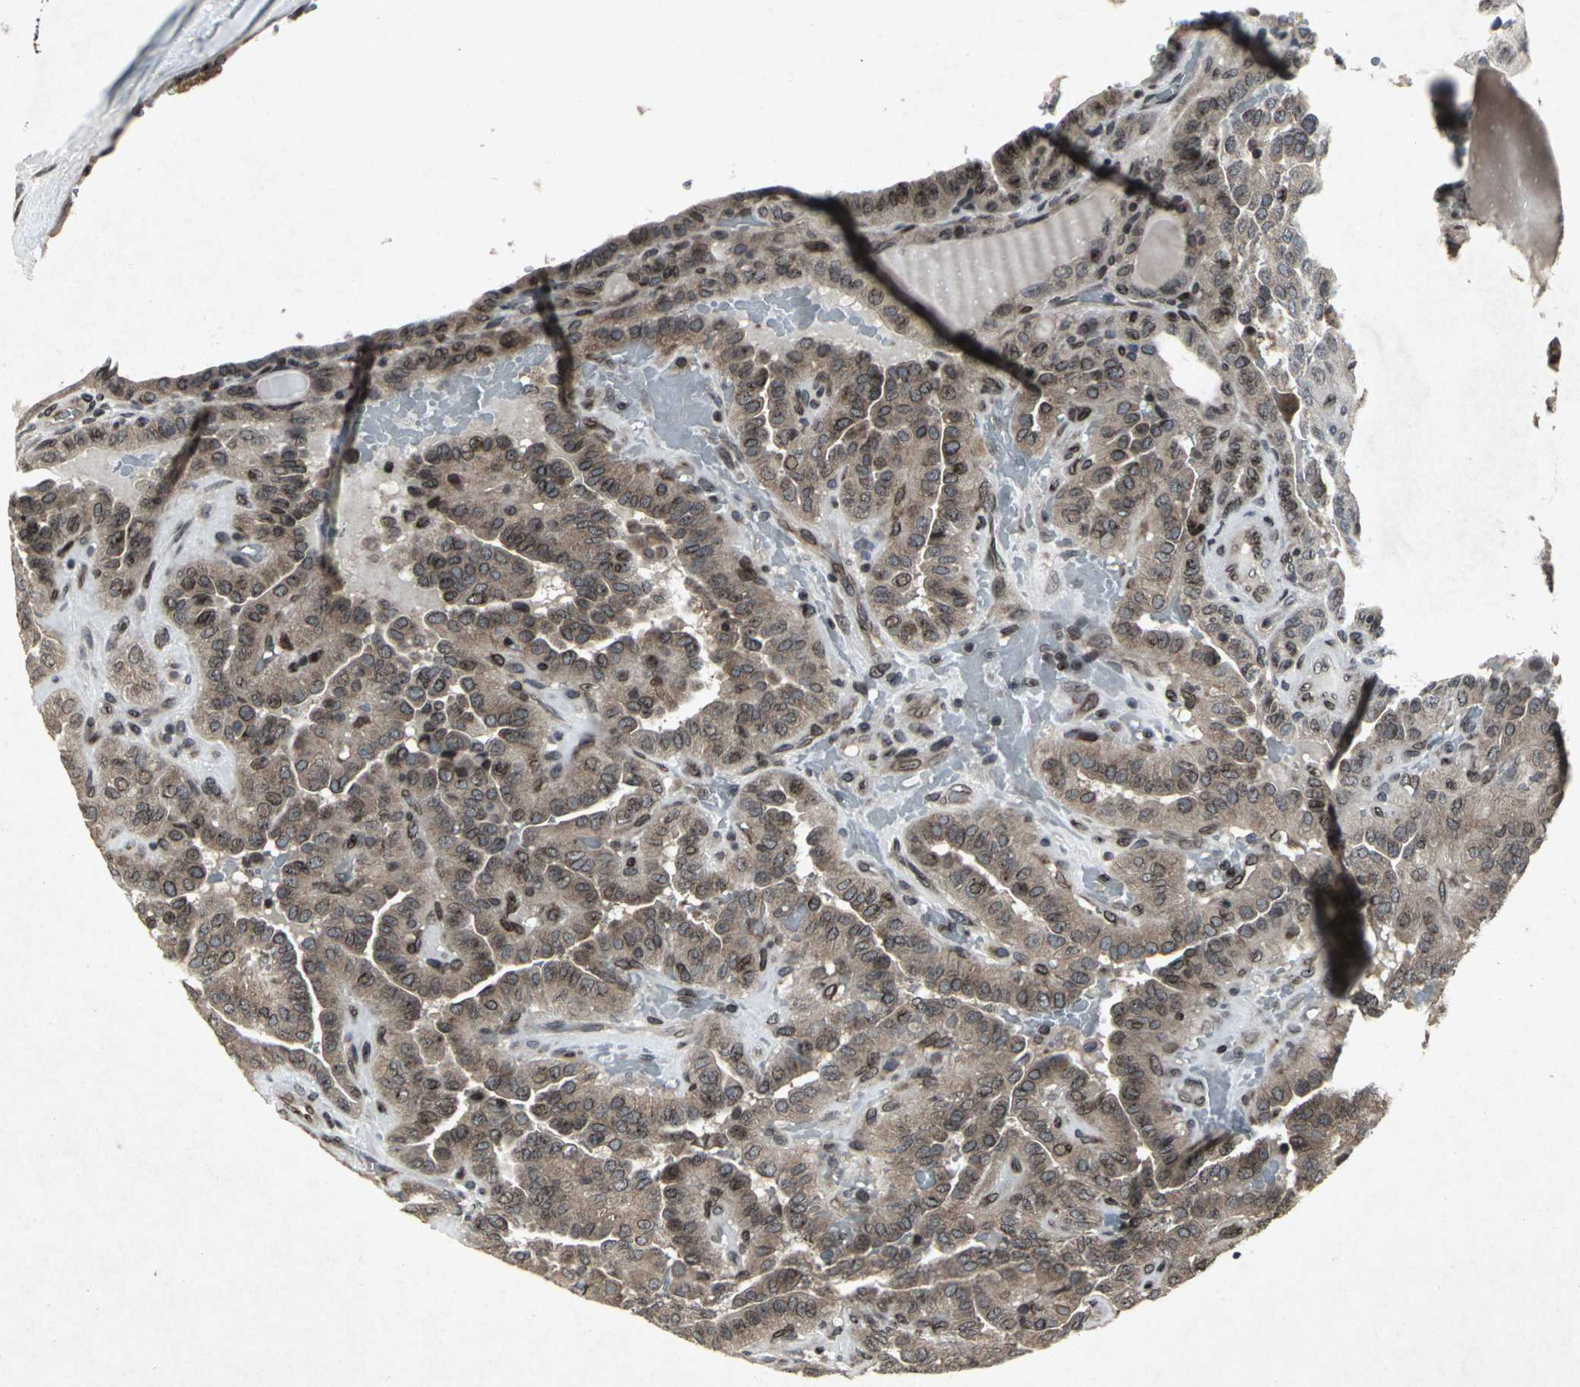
{"staining": {"intensity": "moderate", "quantity": "25%-75%", "location": "cytoplasmic/membranous,nuclear"}, "tissue": "thyroid cancer", "cell_type": "Tumor cells", "image_type": "cancer", "snomed": [{"axis": "morphology", "description": "Papillary adenocarcinoma, NOS"}, {"axis": "topography", "description": "Thyroid gland"}], "caption": "Papillary adenocarcinoma (thyroid) tissue shows moderate cytoplasmic/membranous and nuclear staining in about 25%-75% of tumor cells, visualized by immunohistochemistry.", "gene": "SH2B3", "patient": {"sex": "male", "age": 77}}